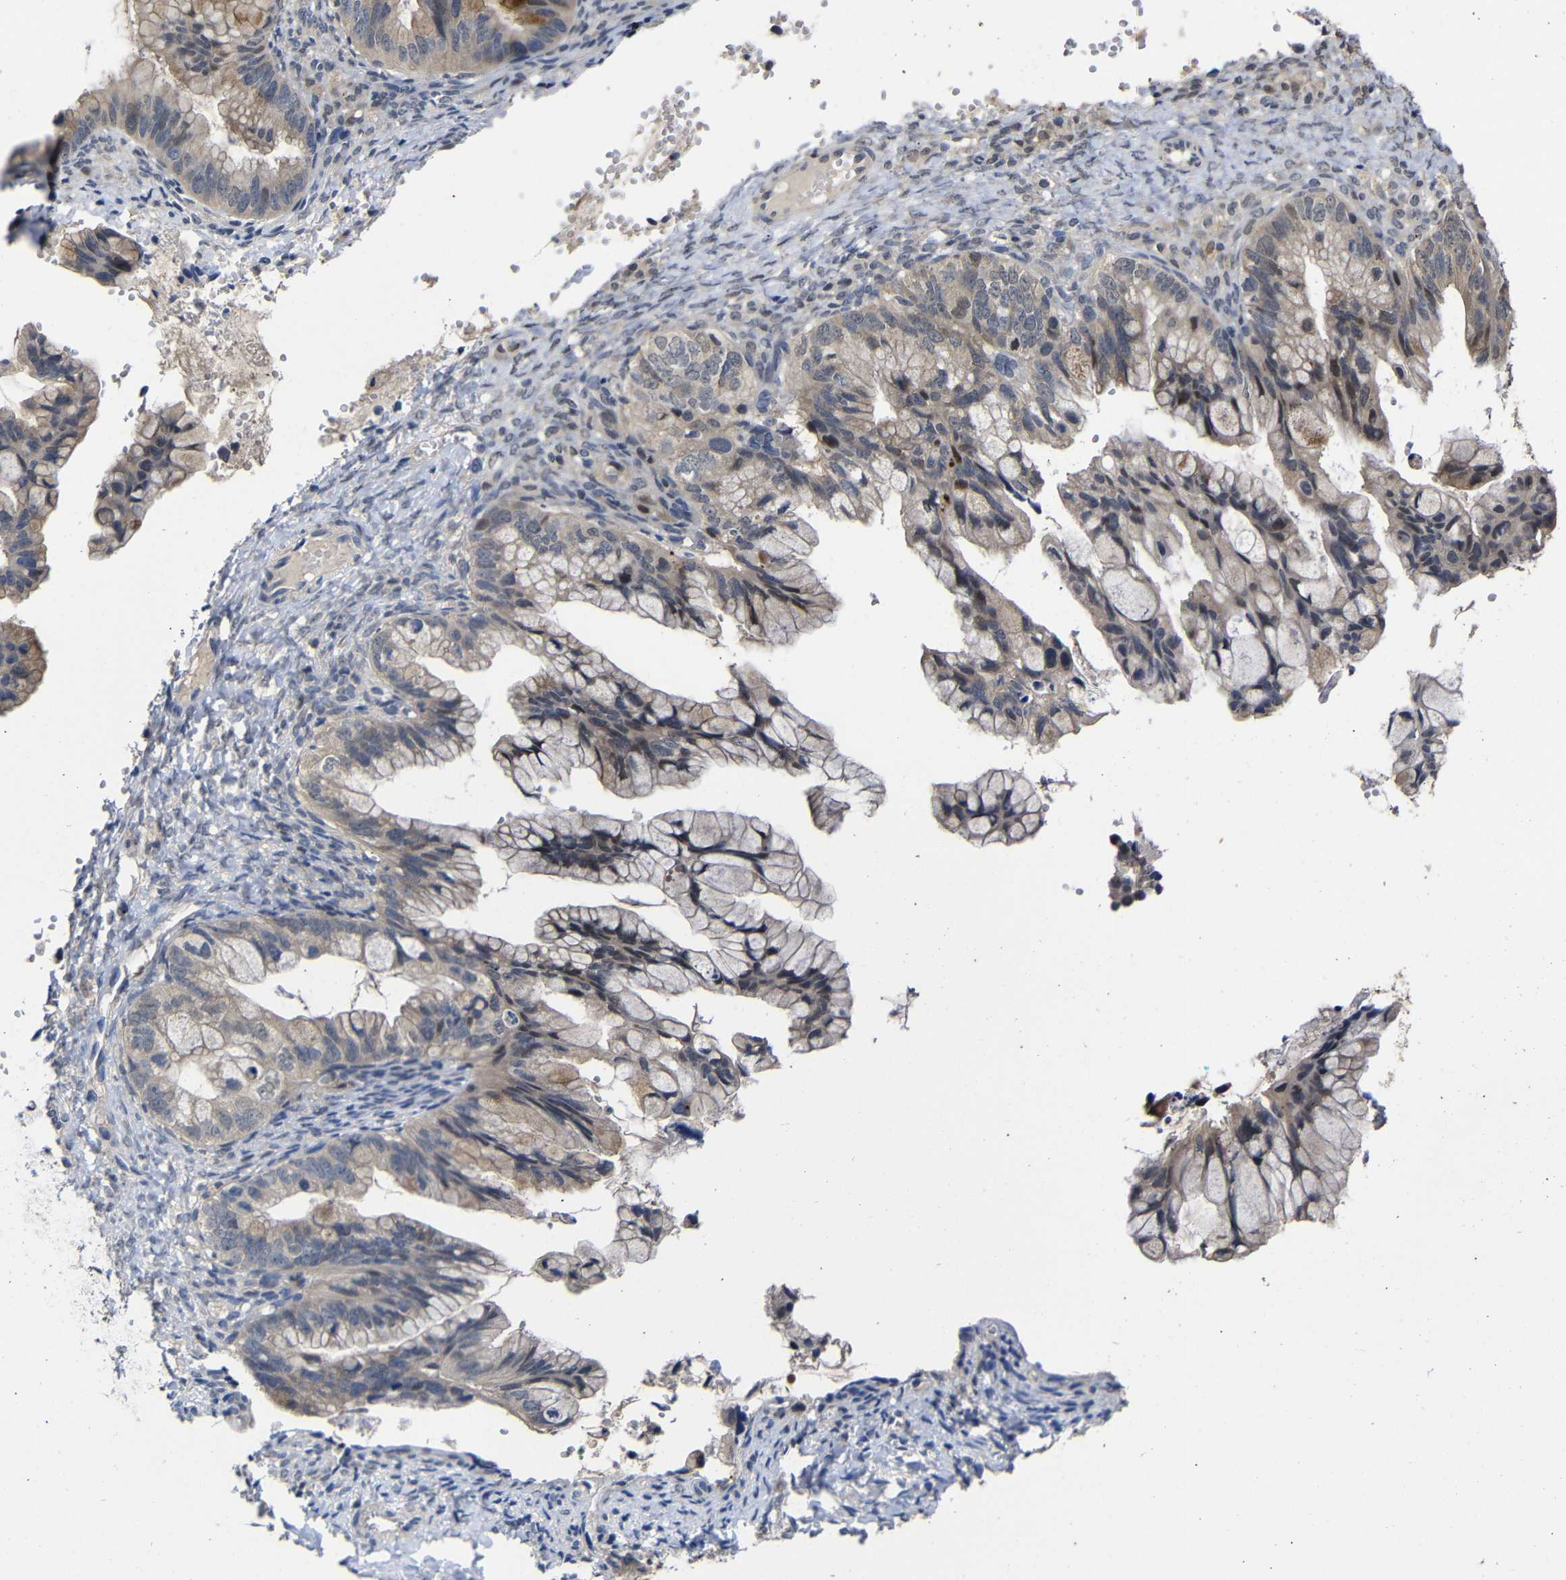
{"staining": {"intensity": "weak", "quantity": ">75%", "location": "cytoplasmic/membranous"}, "tissue": "ovarian cancer", "cell_type": "Tumor cells", "image_type": "cancer", "snomed": [{"axis": "morphology", "description": "Cystadenocarcinoma, mucinous, NOS"}, {"axis": "topography", "description": "Ovary"}], "caption": "IHC image of human ovarian cancer (mucinous cystadenocarcinoma) stained for a protein (brown), which demonstrates low levels of weak cytoplasmic/membranous expression in approximately >75% of tumor cells.", "gene": "ATG12", "patient": {"sex": "female", "age": 36}}